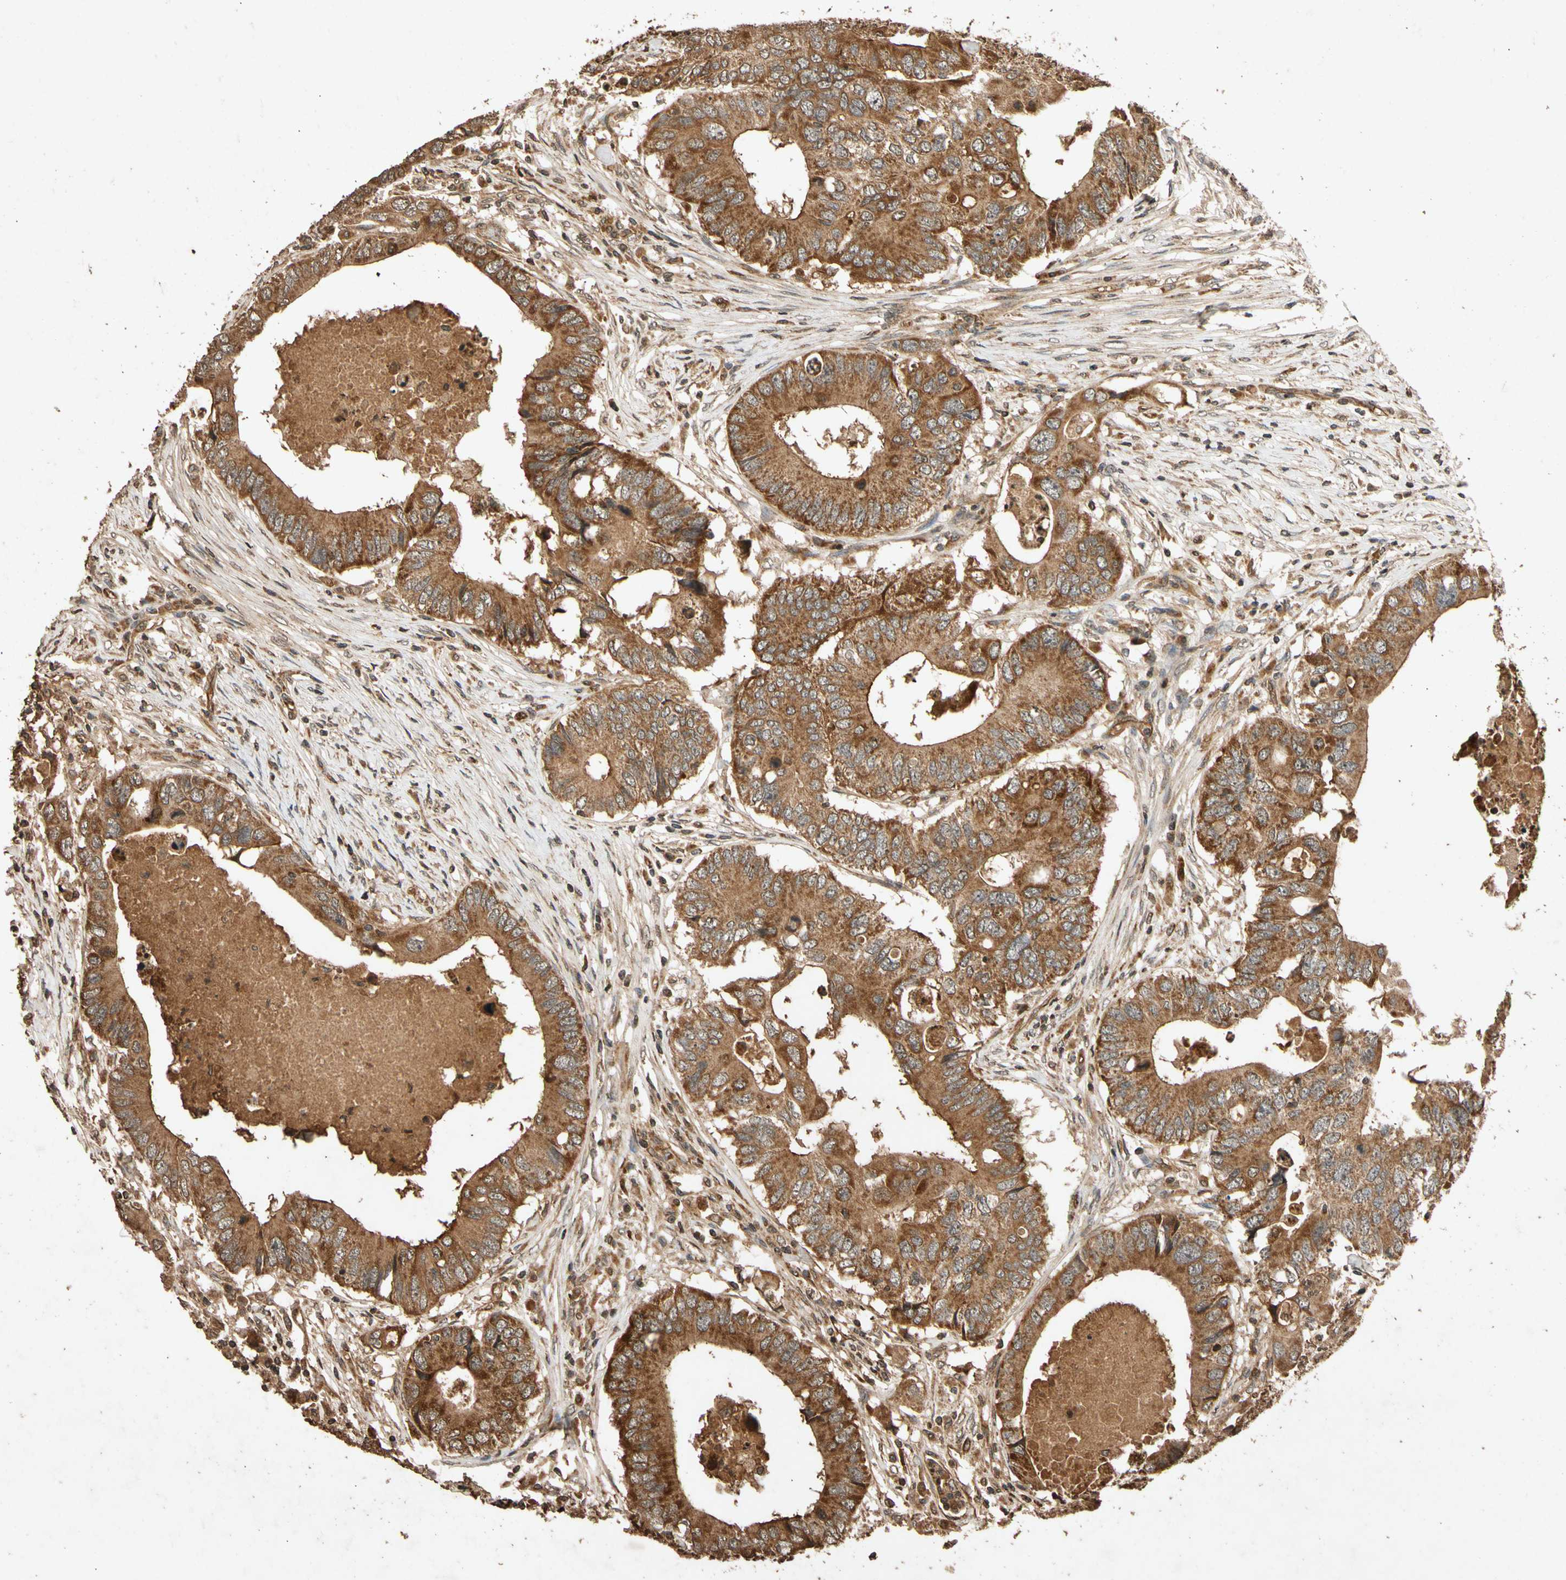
{"staining": {"intensity": "strong", "quantity": ">75%", "location": "cytoplasmic/membranous"}, "tissue": "colorectal cancer", "cell_type": "Tumor cells", "image_type": "cancer", "snomed": [{"axis": "morphology", "description": "Adenocarcinoma, NOS"}, {"axis": "topography", "description": "Colon"}], "caption": "Colorectal cancer (adenocarcinoma) stained for a protein (brown) shows strong cytoplasmic/membranous positive staining in about >75% of tumor cells.", "gene": "TXN2", "patient": {"sex": "male", "age": 71}}